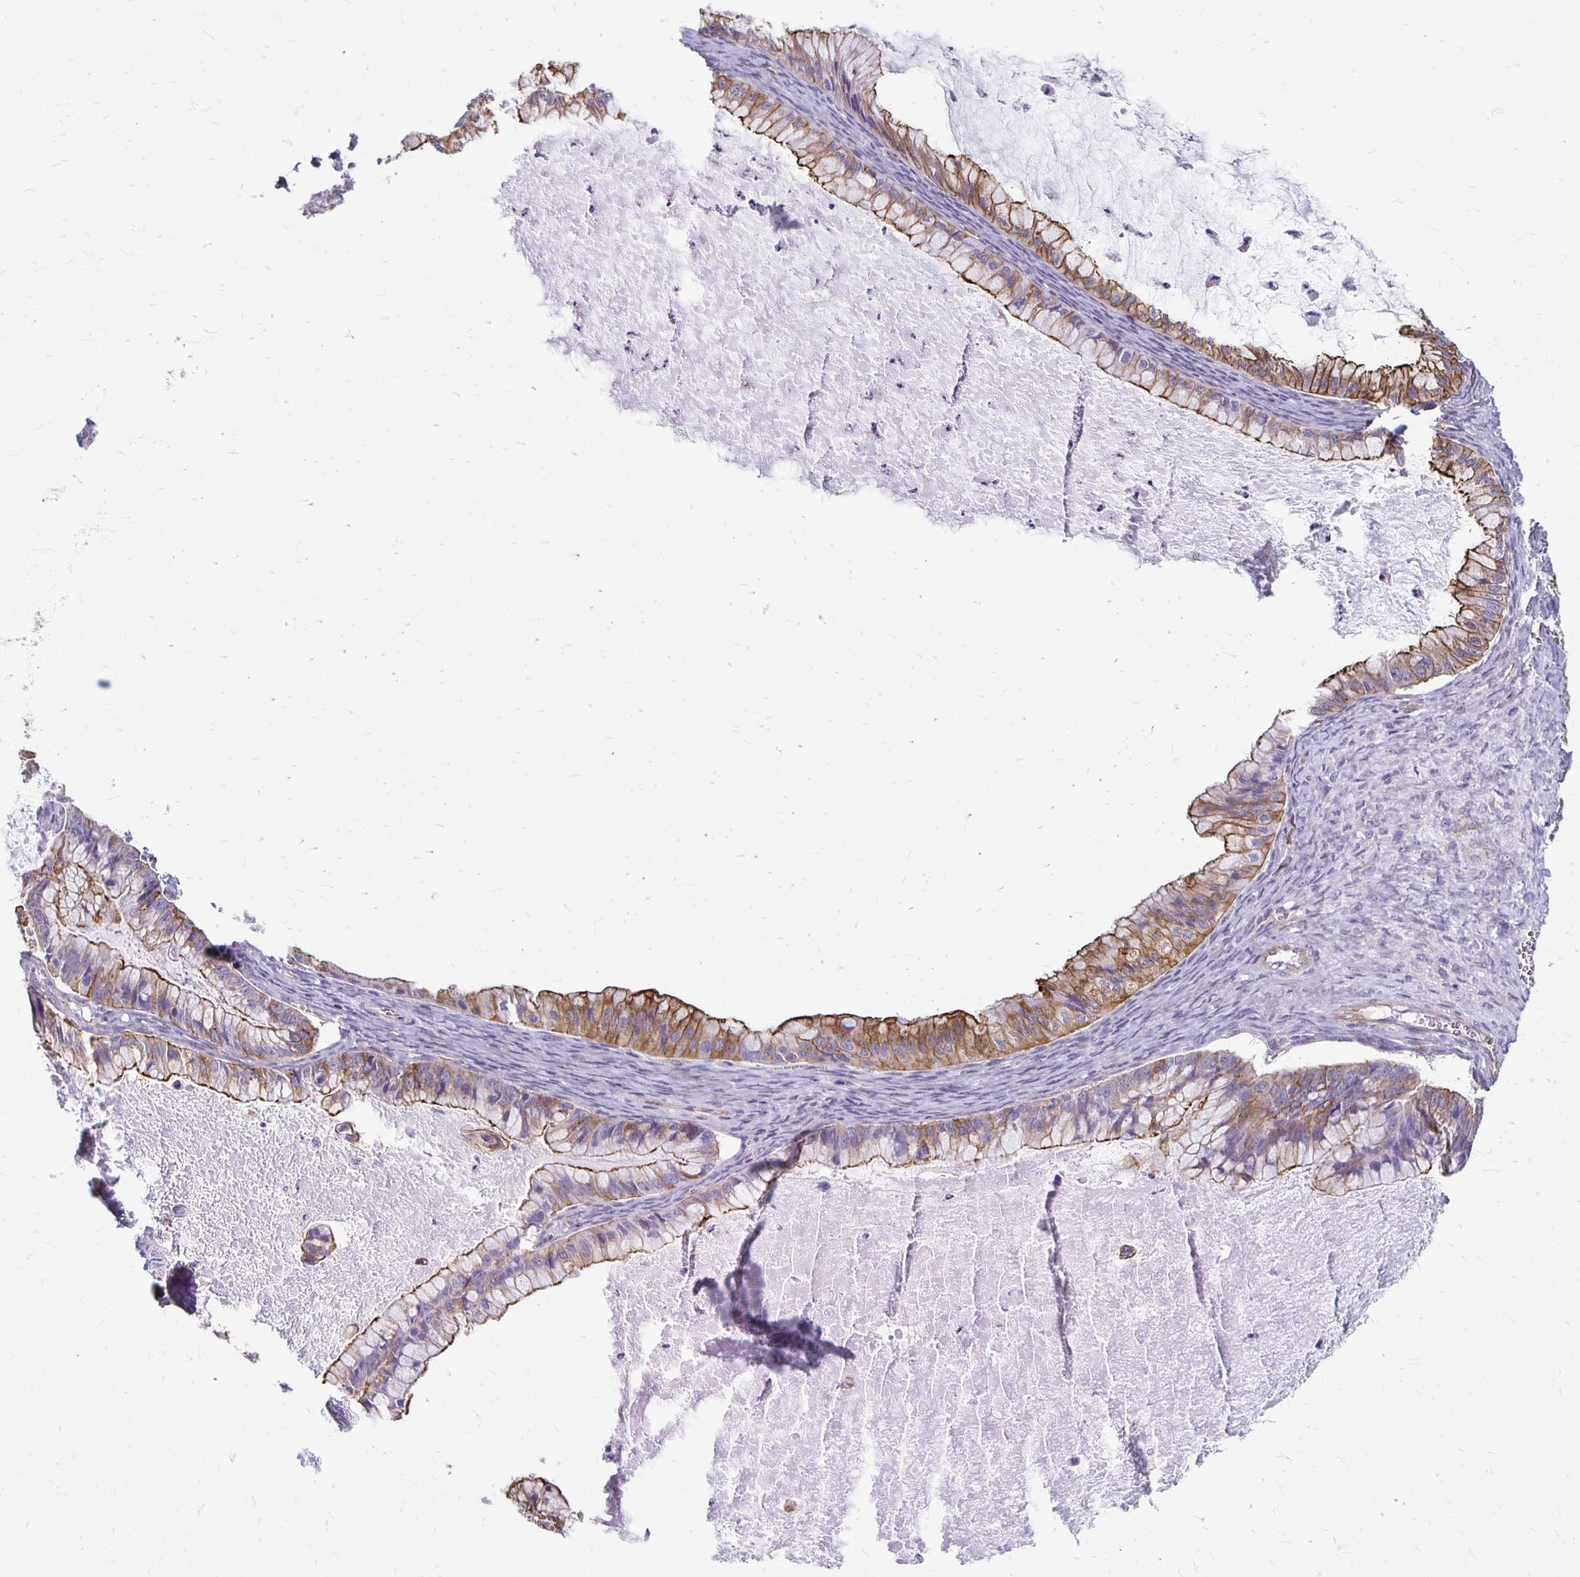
{"staining": {"intensity": "moderate", "quantity": ">75%", "location": "cytoplasmic/membranous"}, "tissue": "ovarian cancer", "cell_type": "Tumor cells", "image_type": "cancer", "snomed": [{"axis": "morphology", "description": "Cystadenocarcinoma, mucinous, NOS"}, {"axis": "topography", "description": "Ovary"}], "caption": "The image shows immunohistochemical staining of mucinous cystadenocarcinoma (ovarian). There is moderate cytoplasmic/membranous expression is present in about >75% of tumor cells.", "gene": "PPP1R3E", "patient": {"sex": "female", "age": 72}}